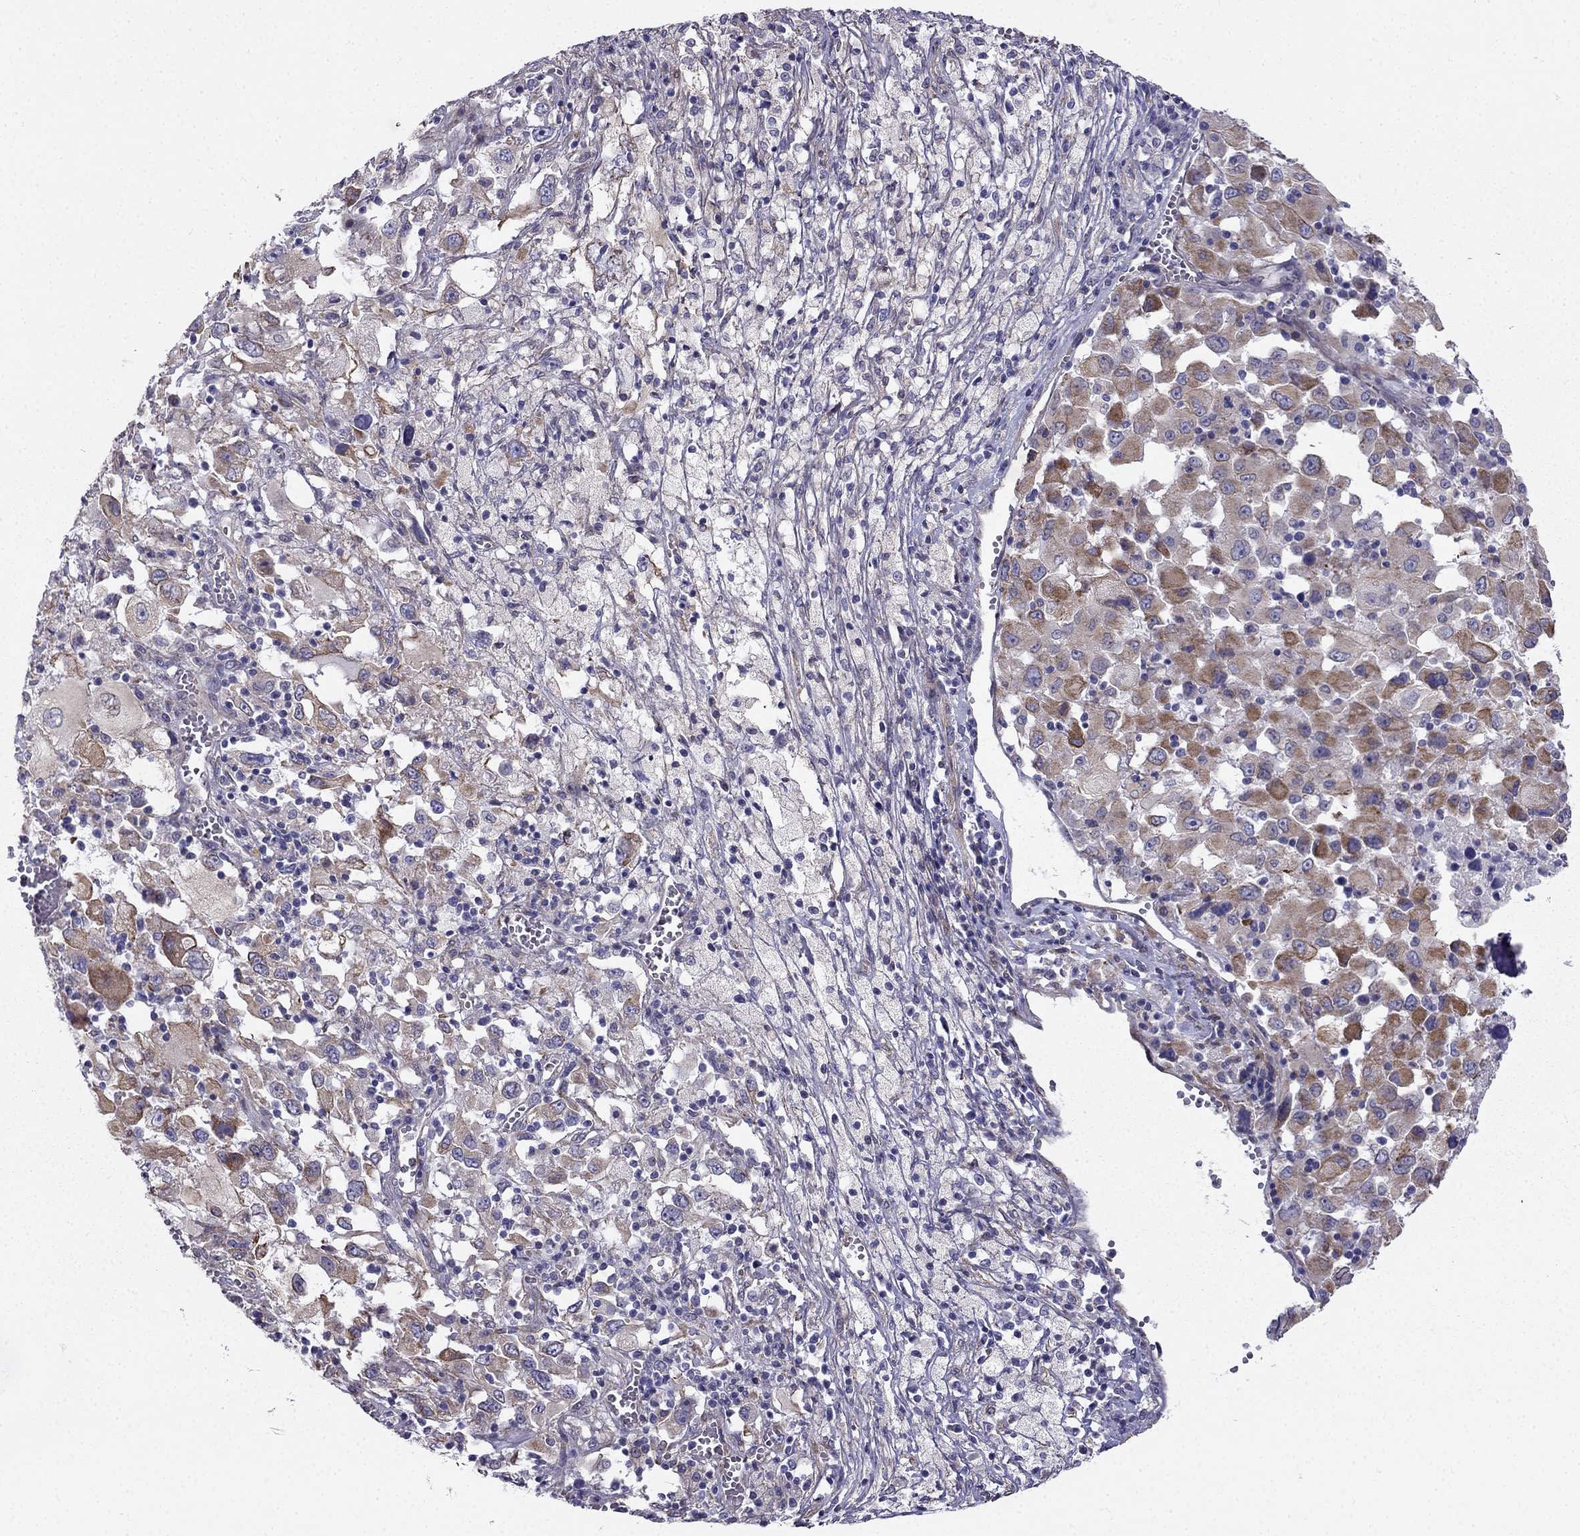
{"staining": {"intensity": "moderate", "quantity": "25%-75%", "location": "cytoplasmic/membranous"}, "tissue": "melanoma", "cell_type": "Tumor cells", "image_type": "cancer", "snomed": [{"axis": "morphology", "description": "Malignant melanoma, Metastatic site"}, {"axis": "topography", "description": "Soft tissue"}], "caption": "High-power microscopy captured an immunohistochemistry micrograph of malignant melanoma (metastatic site), revealing moderate cytoplasmic/membranous staining in about 25%-75% of tumor cells. (DAB (3,3'-diaminobenzidine) IHC, brown staining for protein, blue staining for nuclei).", "gene": "ENOX1", "patient": {"sex": "male", "age": 50}}